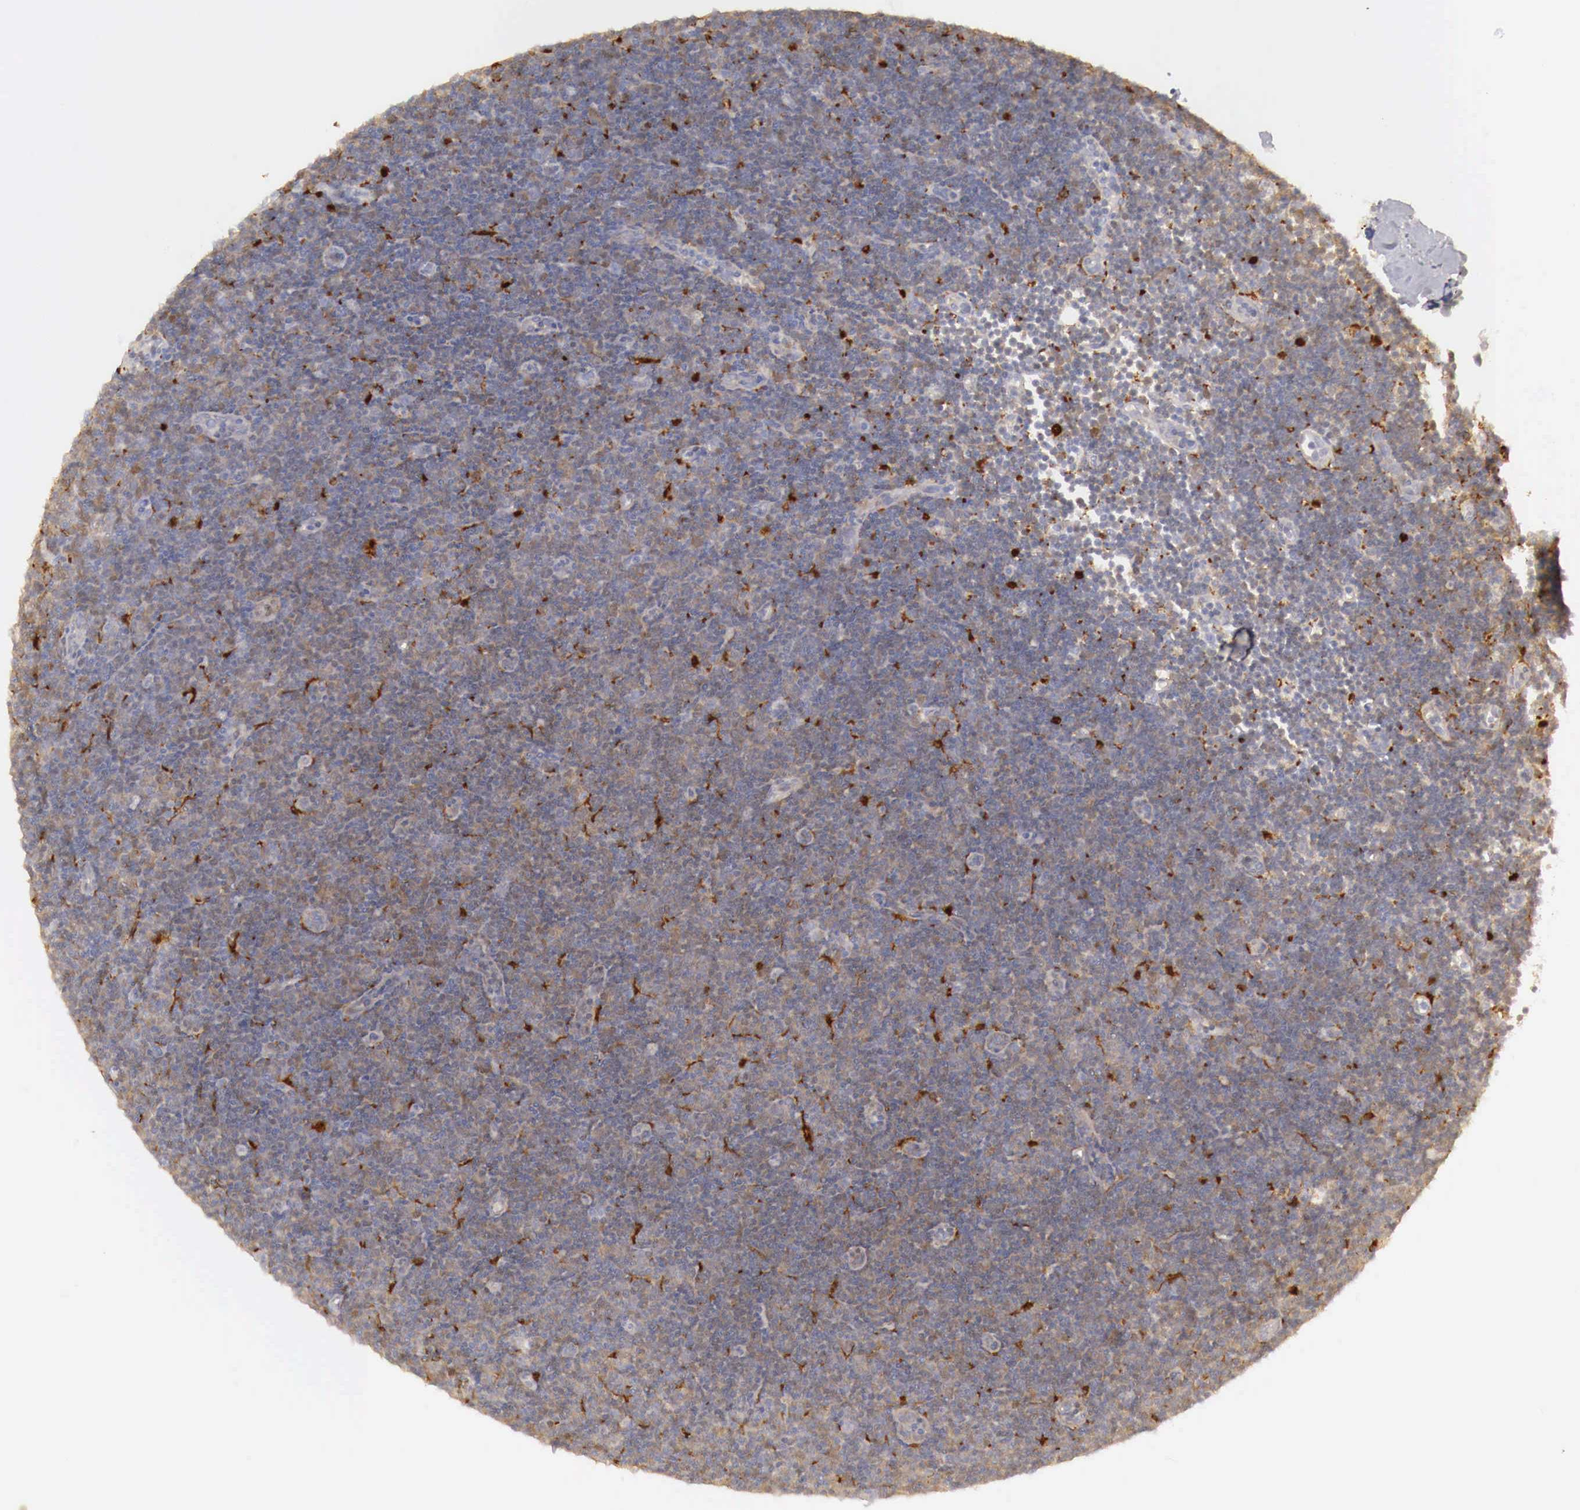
{"staining": {"intensity": "negative", "quantity": "none", "location": "none"}, "tissue": "lymphoma", "cell_type": "Tumor cells", "image_type": "cancer", "snomed": [{"axis": "morphology", "description": "Malignant lymphoma, non-Hodgkin's type, Low grade"}, {"axis": "topography", "description": "Lymph node"}], "caption": "Photomicrograph shows no protein expression in tumor cells of malignant lymphoma, non-Hodgkin's type (low-grade) tissue.", "gene": "RENBP", "patient": {"sex": "male", "age": 57}}